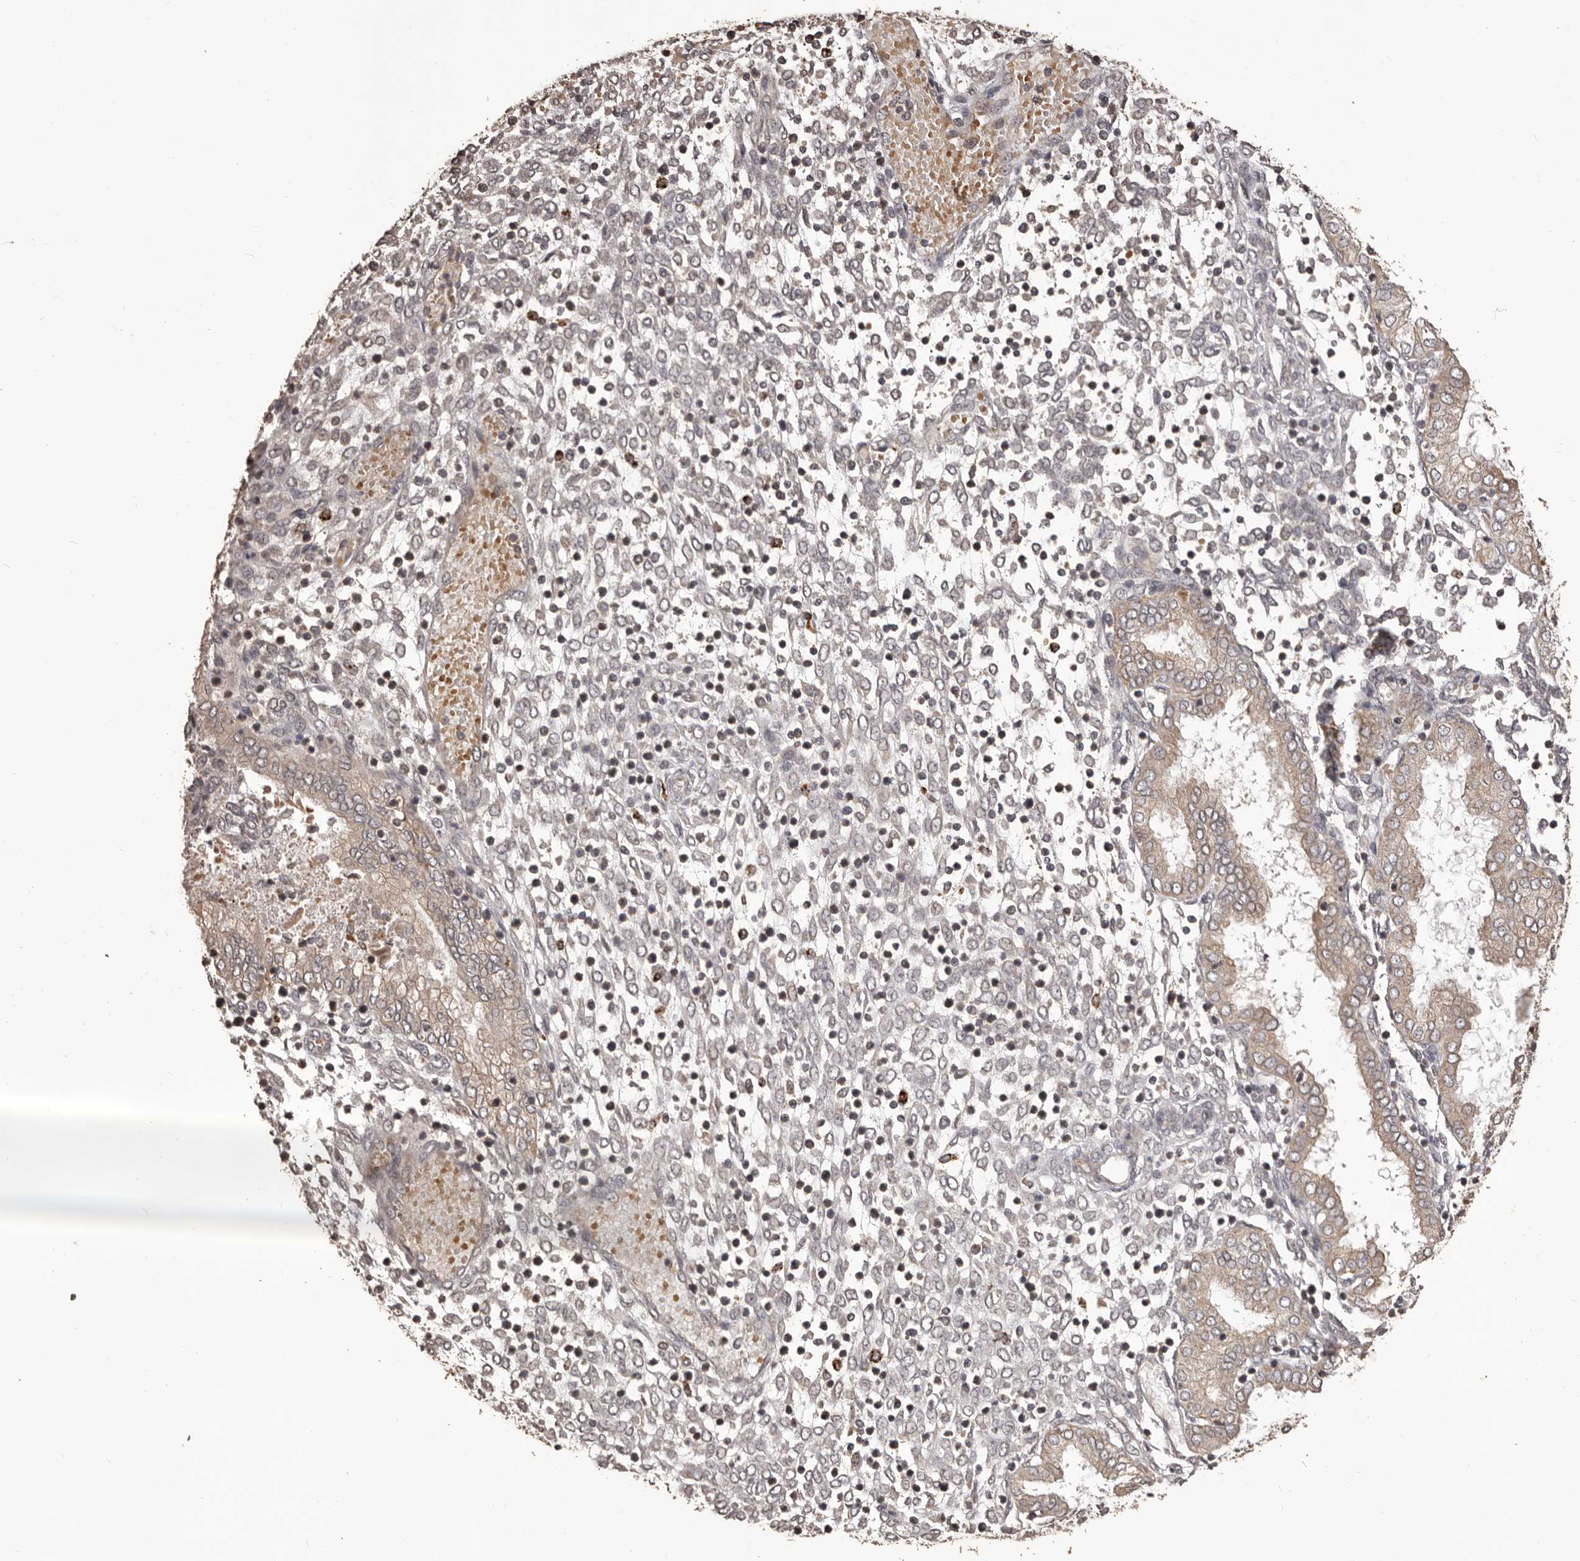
{"staining": {"intensity": "weak", "quantity": "25%-75%", "location": "cytoplasmic/membranous"}, "tissue": "endometrium", "cell_type": "Cells in endometrial stroma", "image_type": "normal", "snomed": [{"axis": "morphology", "description": "Normal tissue, NOS"}, {"axis": "topography", "description": "Endometrium"}], "caption": "Endometrium stained with DAB immunohistochemistry reveals low levels of weak cytoplasmic/membranous staining in about 25%-75% of cells in endometrial stroma. (DAB = brown stain, brightfield microscopy at high magnification).", "gene": "QRSL1", "patient": {"sex": "female", "age": 53}}